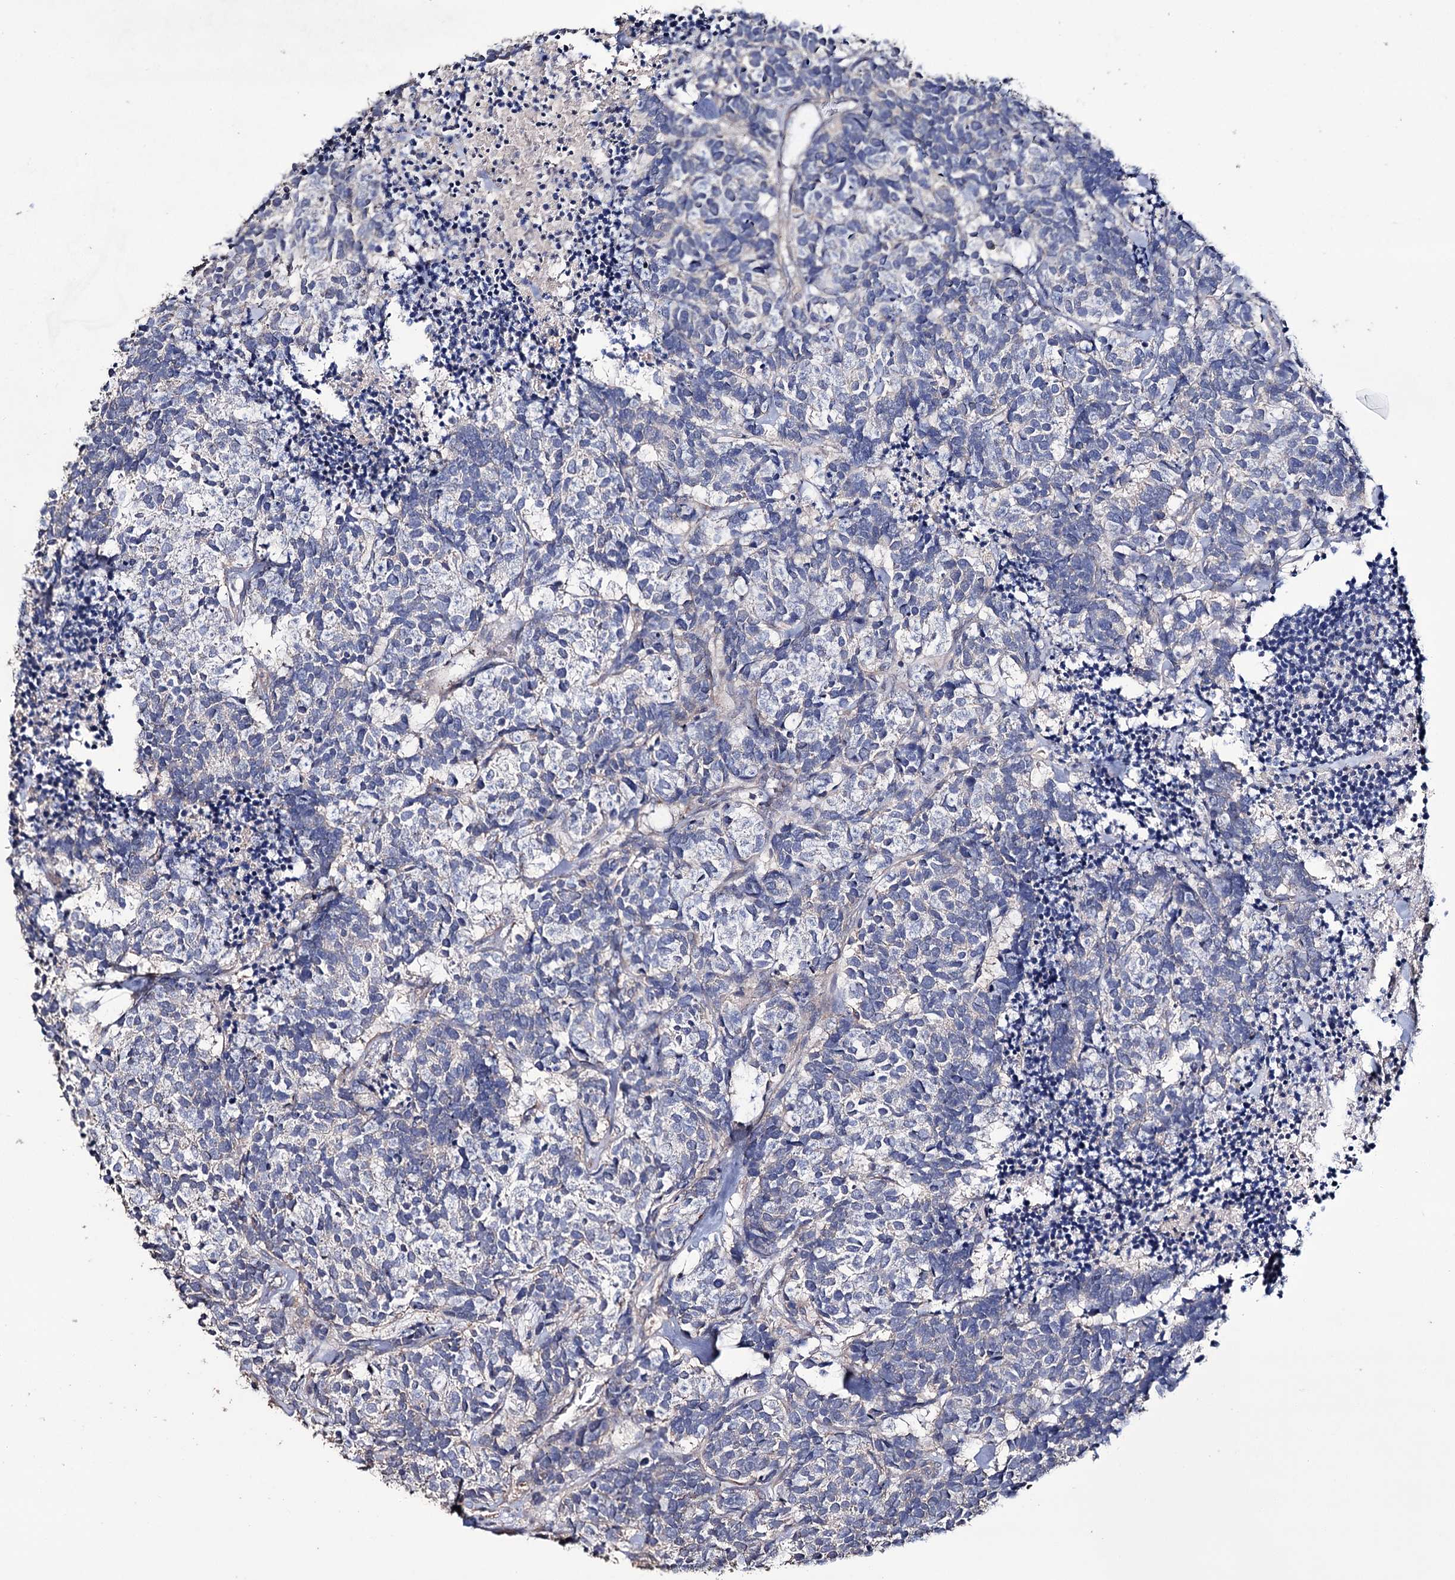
{"staining": {"intensity": "negative", "quantity": "none", "location": "none"}, "tissue": "carcinoid", "cell_type": "Tumor cells", "image_type": "cancer", "snomed": [{"axis": "morphology", "description": "Carcinoma, NOS"}, {"axis": "morphology", "description": "Carcinoid, malignant, NOS"}, {"axis": "topography", "description": "Urinary bladder"}], "caption": "Tumor cells are negative for brown protein staining in carcinoid.", "gene": "EPB41L5", "patient": {"sex": "male", "age": 57}}